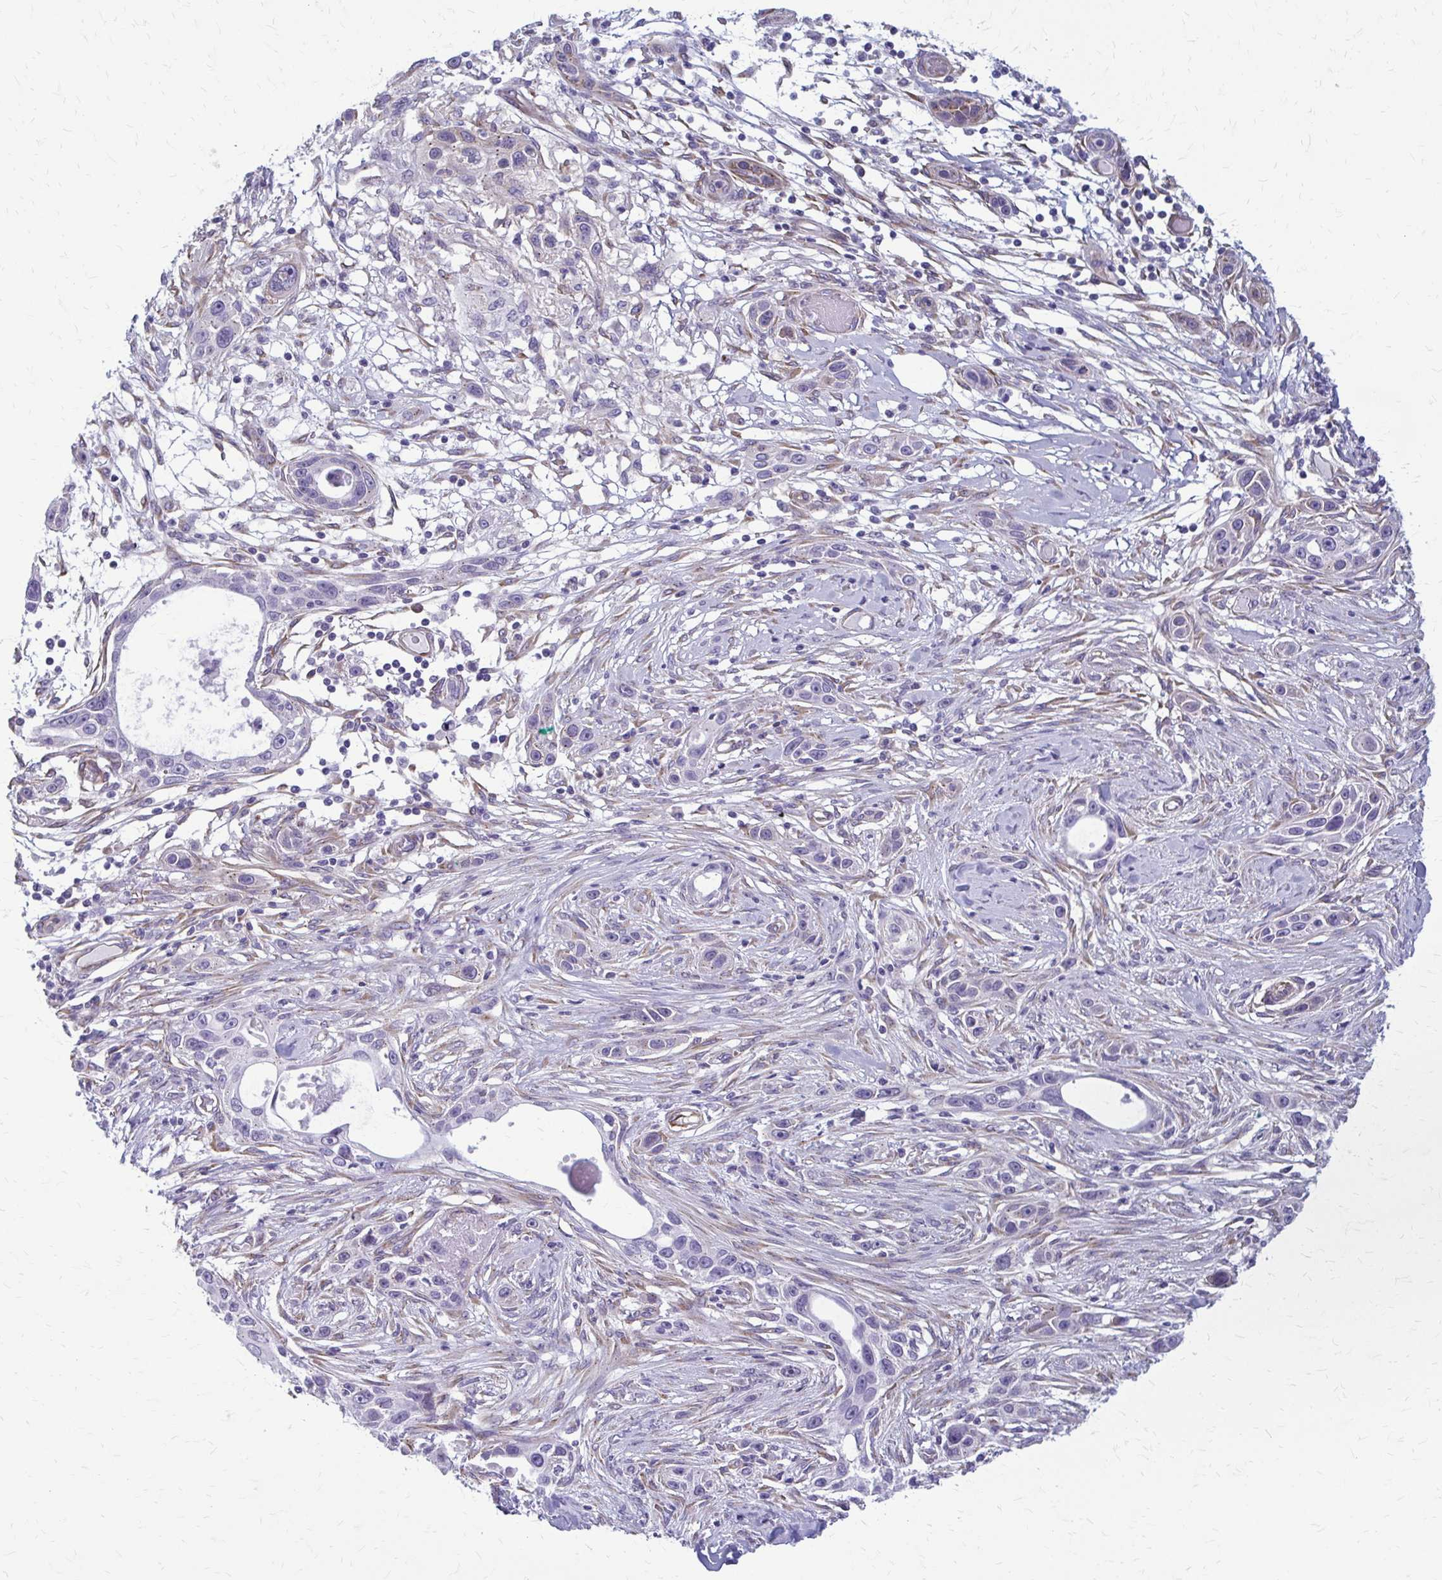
{"staining": {"intensity": "negative", "quantity": "none", "location": "none"}, "tissue": "skin cancer", "cell_type": "Tumor cells", "image_type": "cancer", "snomed": [{"axis": "morphology", "description": "Squamous cell carcinoma, NOS"}, {"axis": "topography", "description": "Skin"}], "caption": "Skin cancer (squamous cell carcinoma) stained for a protein using immunohistochemistry displays no positivity tumor cells.", "gene": "DEPP1", "patient": {"sex": "female", "age": 69}}